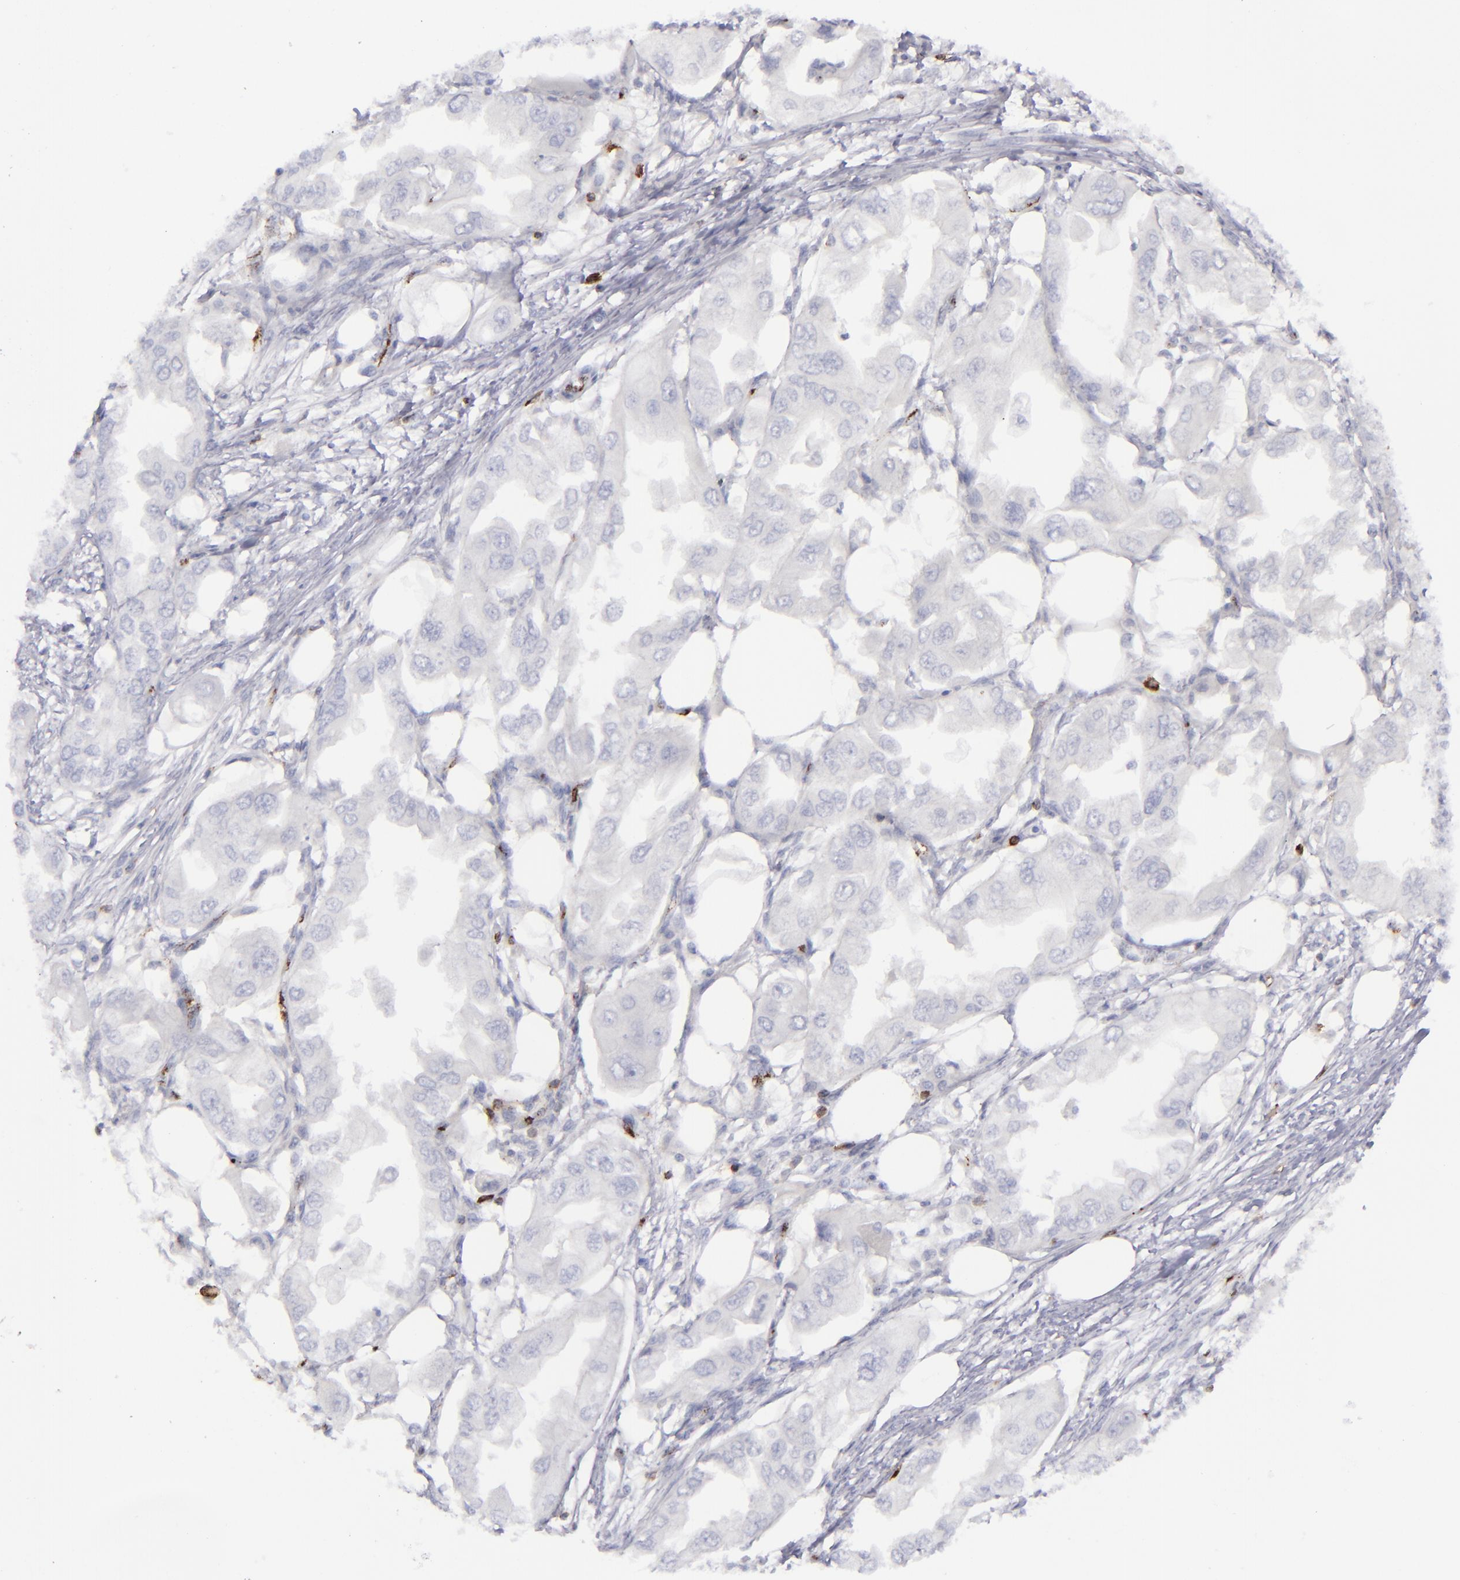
{"staining": {"intensity": "negative", "quantity": "none", "location": "none"}, "tissue": "endometrial cancer", "cell_type": "Tumor cells", "image_type": "cancer", "snomed": [{"axis": "morphology", "description": "Adenocarcinoma, NOS"}, {"axis": "topography", "description": "Endometrium"}], "caption": "Immunohistochemical staining of human endometrial cancer (adenocarcinoma) exhibits no significant positivity in tumor cells.", "gene": "CD27", "patient": {"sex": "female", "age": 67}}